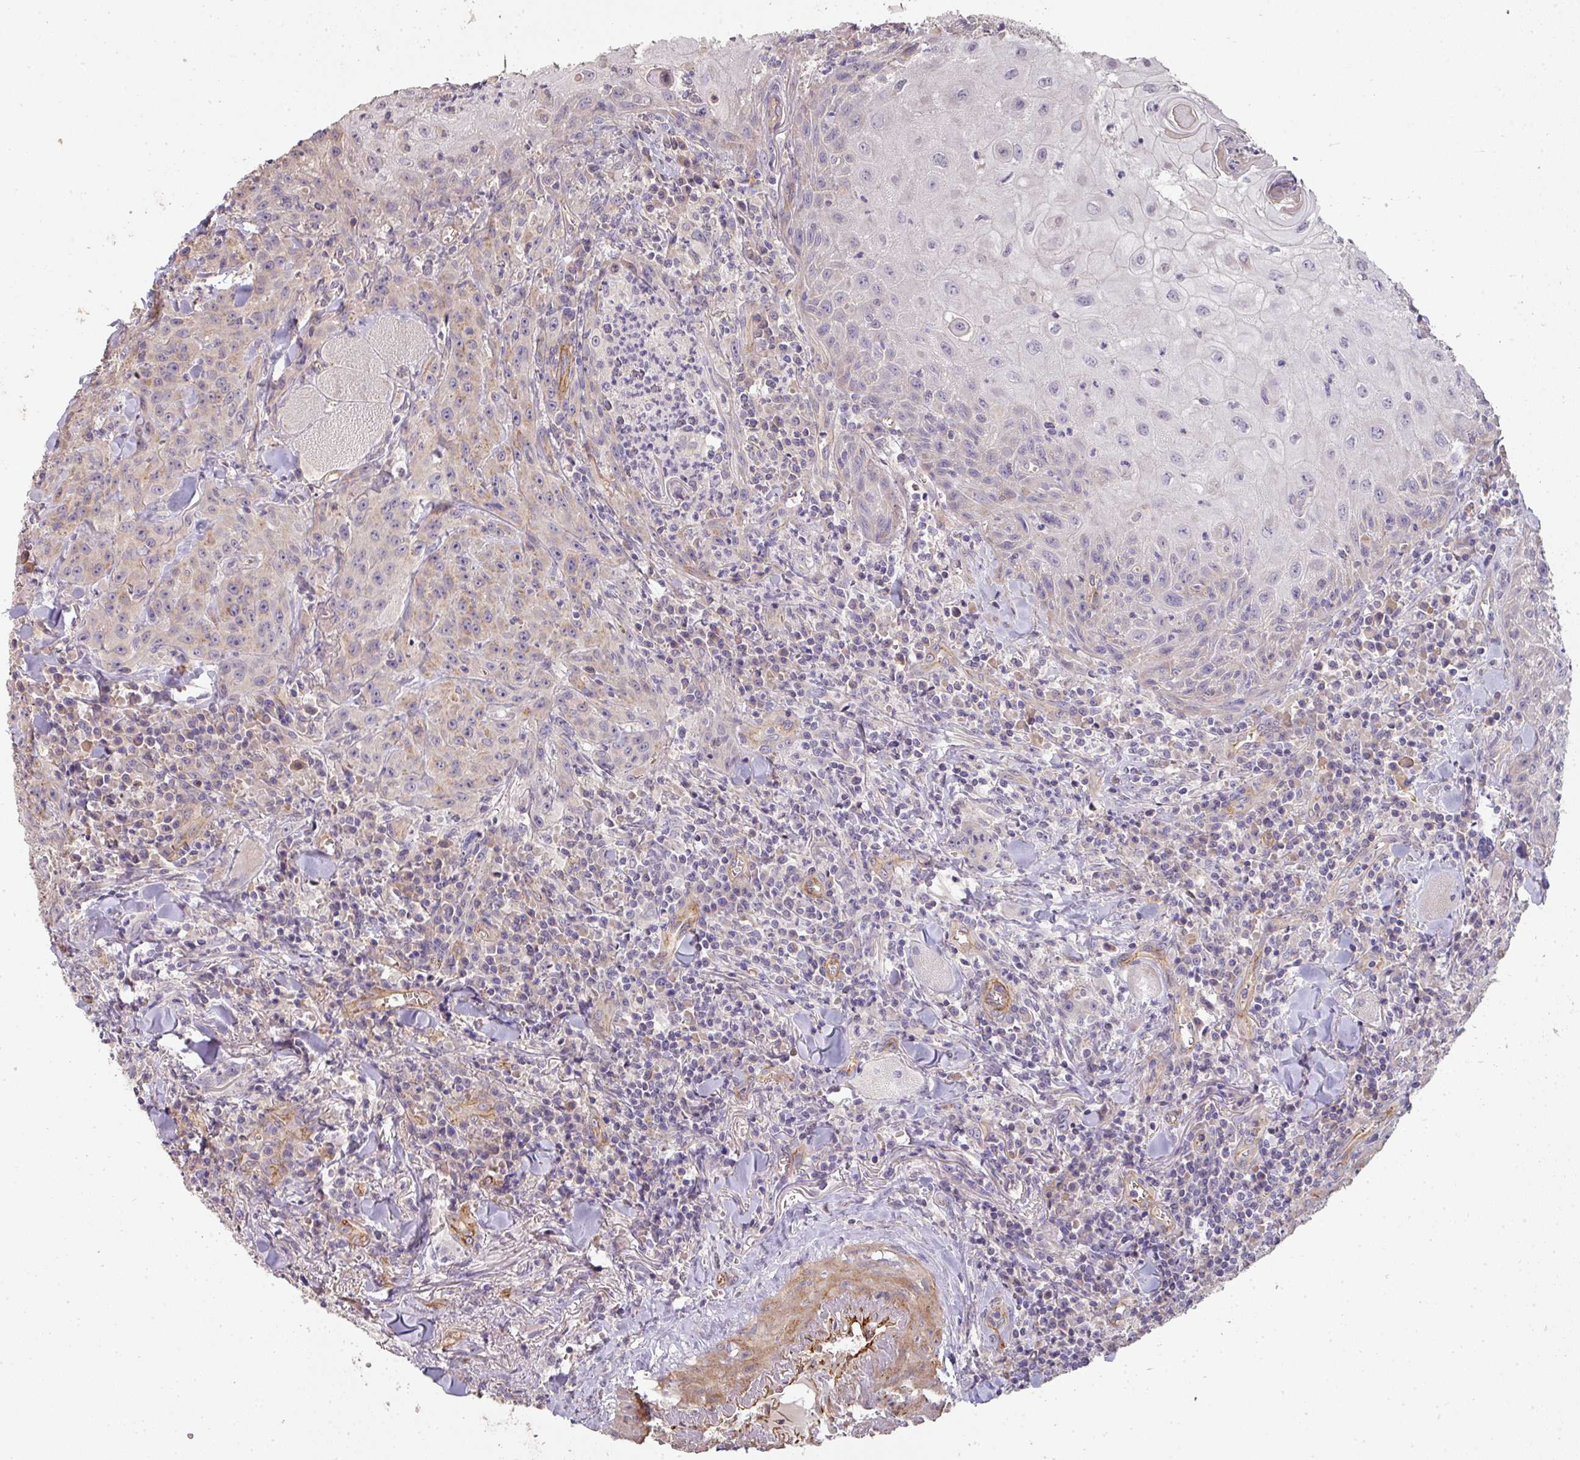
{"staining": {"intensity": "weak", "quantity": "<25%", "location": "cytoplasmic/membranous"}, "tissue": "head and neck cancer", "cell_type": "Tumor cells", "image_type": "cancer", "snomed": [{"axis": "morphology", "description": "Normal tissue, NOS"}, {"axis": "morphology", "description": "Squamous cell carcinoma, NOS"}, {"axis": "topography", "description": "Oral tissue"}, {"axis": "topography", "description": "Head-Neck"}], "caption": "Immunohistochemistry (IHC) of human head and neck cancer displays no staining in tumor cells. Nuclei are stained in blue.", "gene": "PCDH1", "patient": {"sex": "female", "age": 70}}